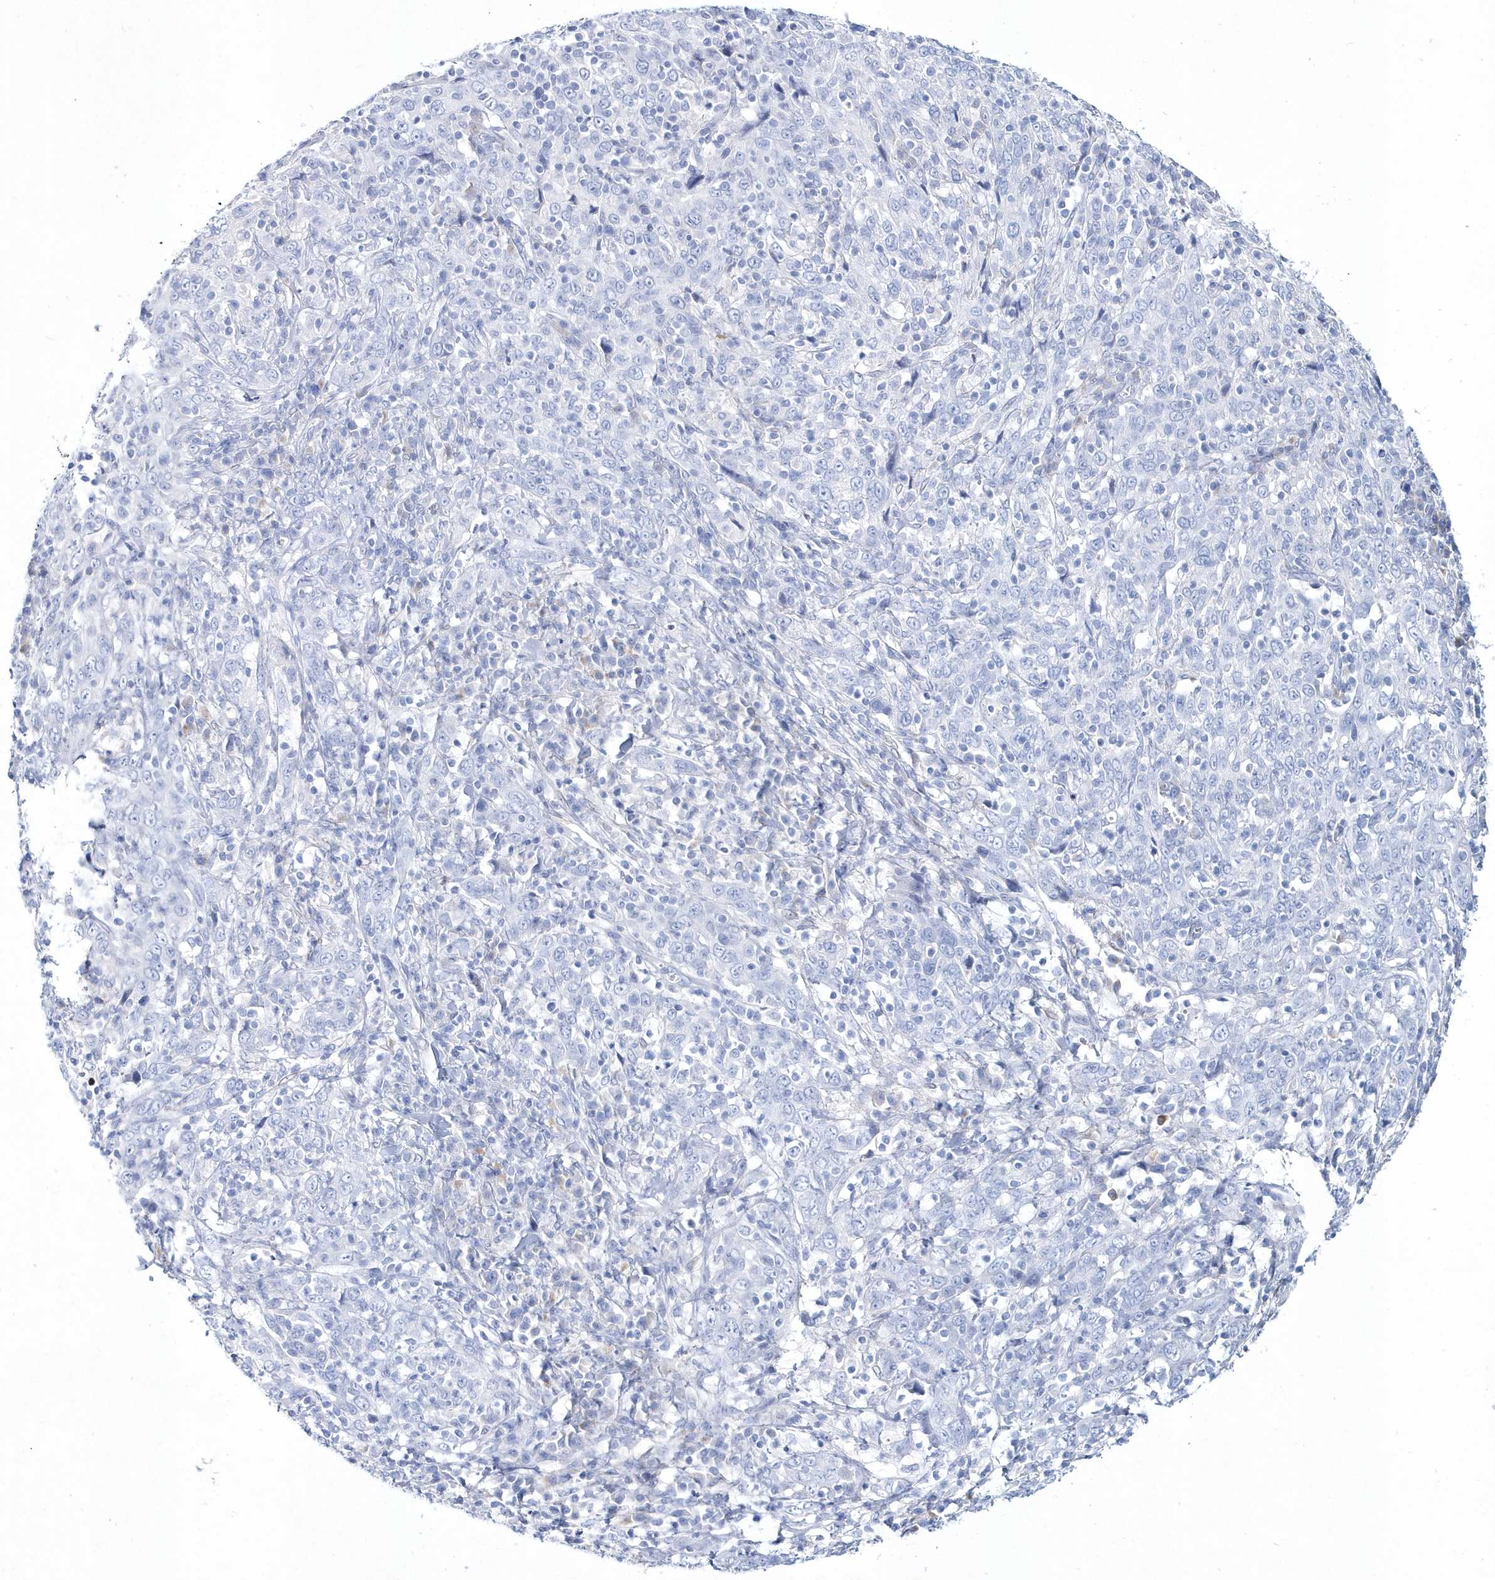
{"staining": {"intensity": "negative", "quantity": "none", "location": "none"}, "tissue": "cervical cancer", "cell_type": "Tumor cells", "image_type": "cancer", "snomed": [{"axis": "morphology", "description": "Squamous cell carcinoma, NOS"}, {"axis": "topography", "description": "Cervix"}], "caption": "An image of cervical cancer stained for a protein demonstrates no brown staining in tumor cells.", "gene": "SPINK7", "patient": {"sex": "female", "age": 46}}